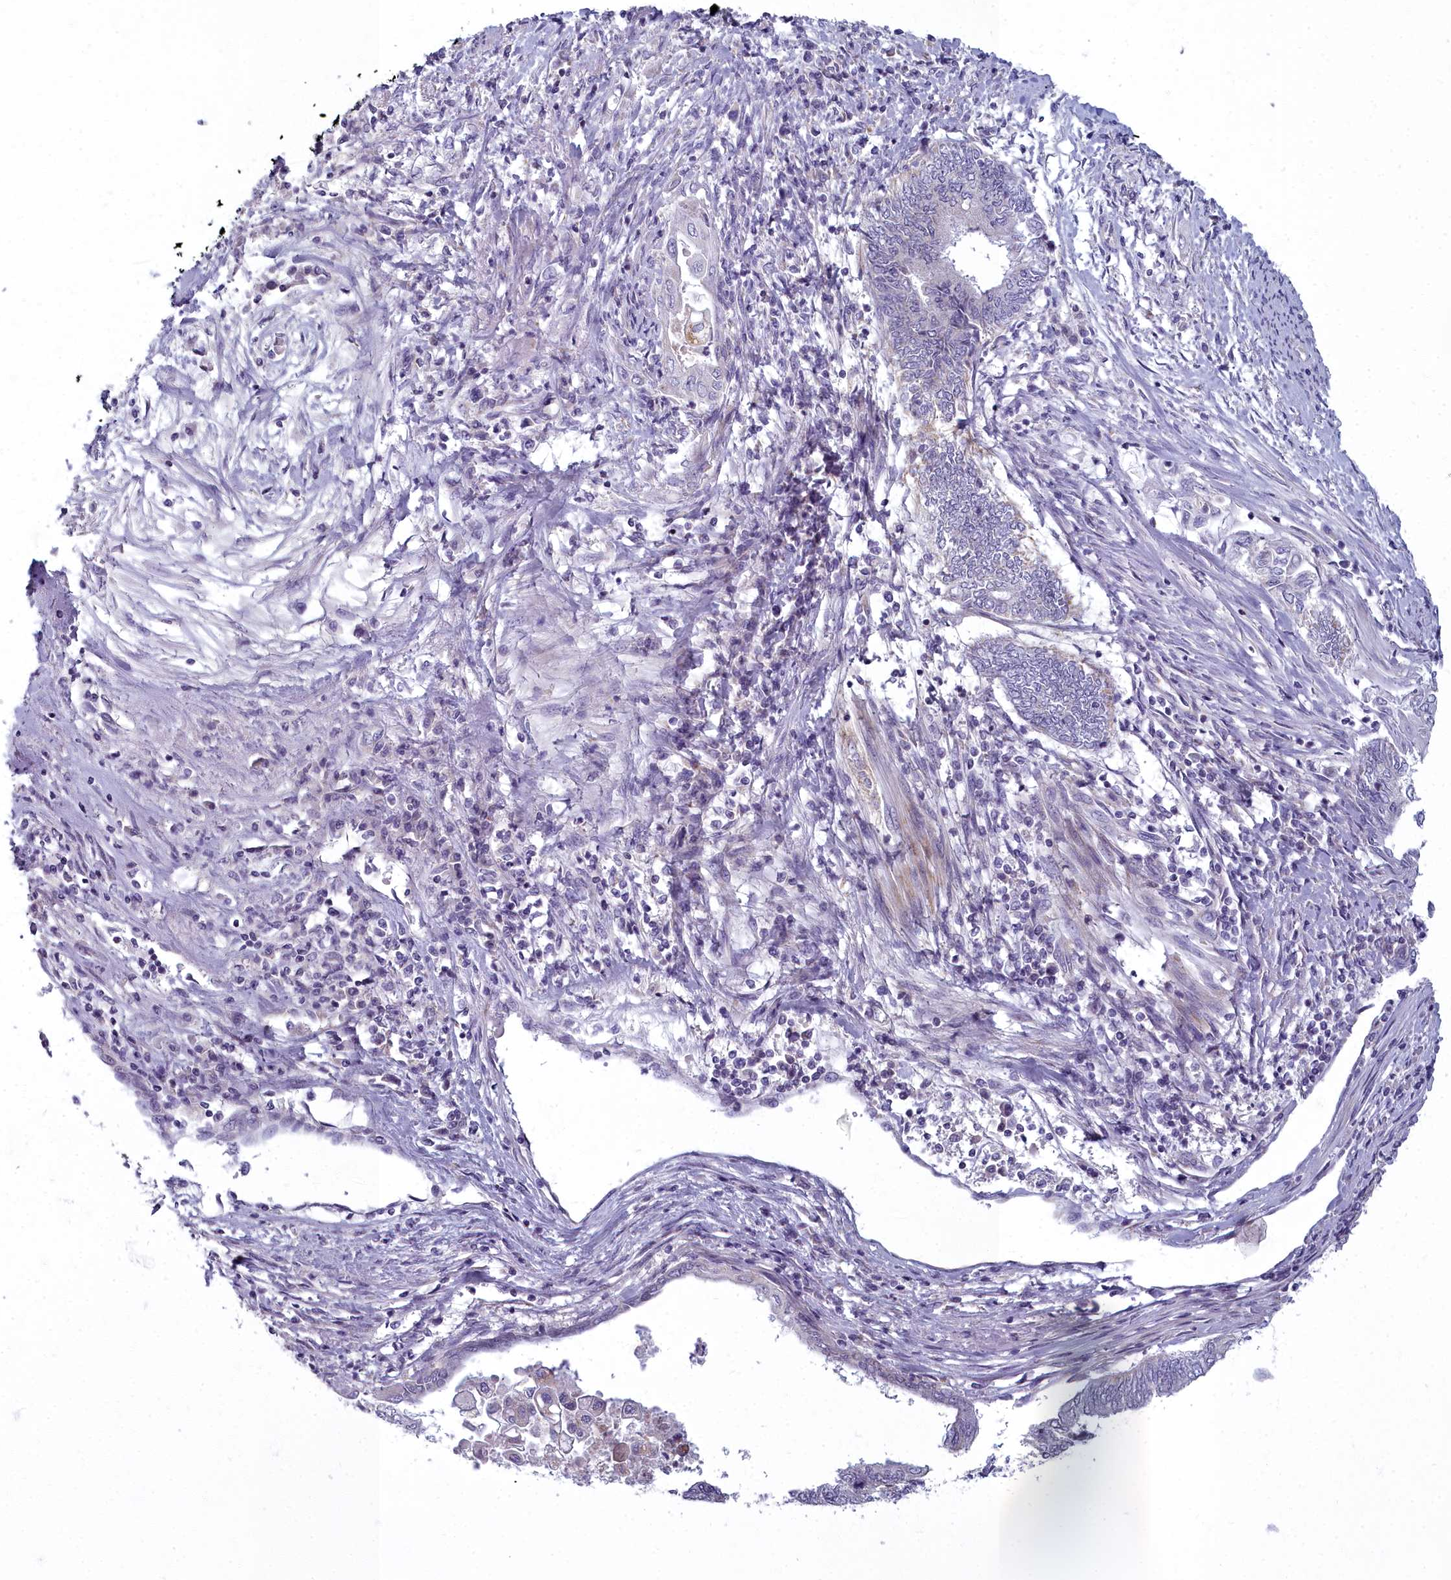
{"staining": {"intensity": "negative", "quantity": "none", "location": "none"}, "tissue": "endometrial cancer", "cell_type": "Tumor cells", "image_type": "cancer", "snomed": [{"axis": "morphology", "description": "Adenocarcinoma, NOS"}, {"axis": "topography", "description": "Uterus"}, {"axis": "topography", "description": "Endometrium"}], "caption": "Protein analysis of adenocarcinoma (endometrial) shows no significant positivity in tumor cells. (DAB IHC, high magnification).", "gene": "ARL15", "patient": {"sex": "female", "age": 70}}